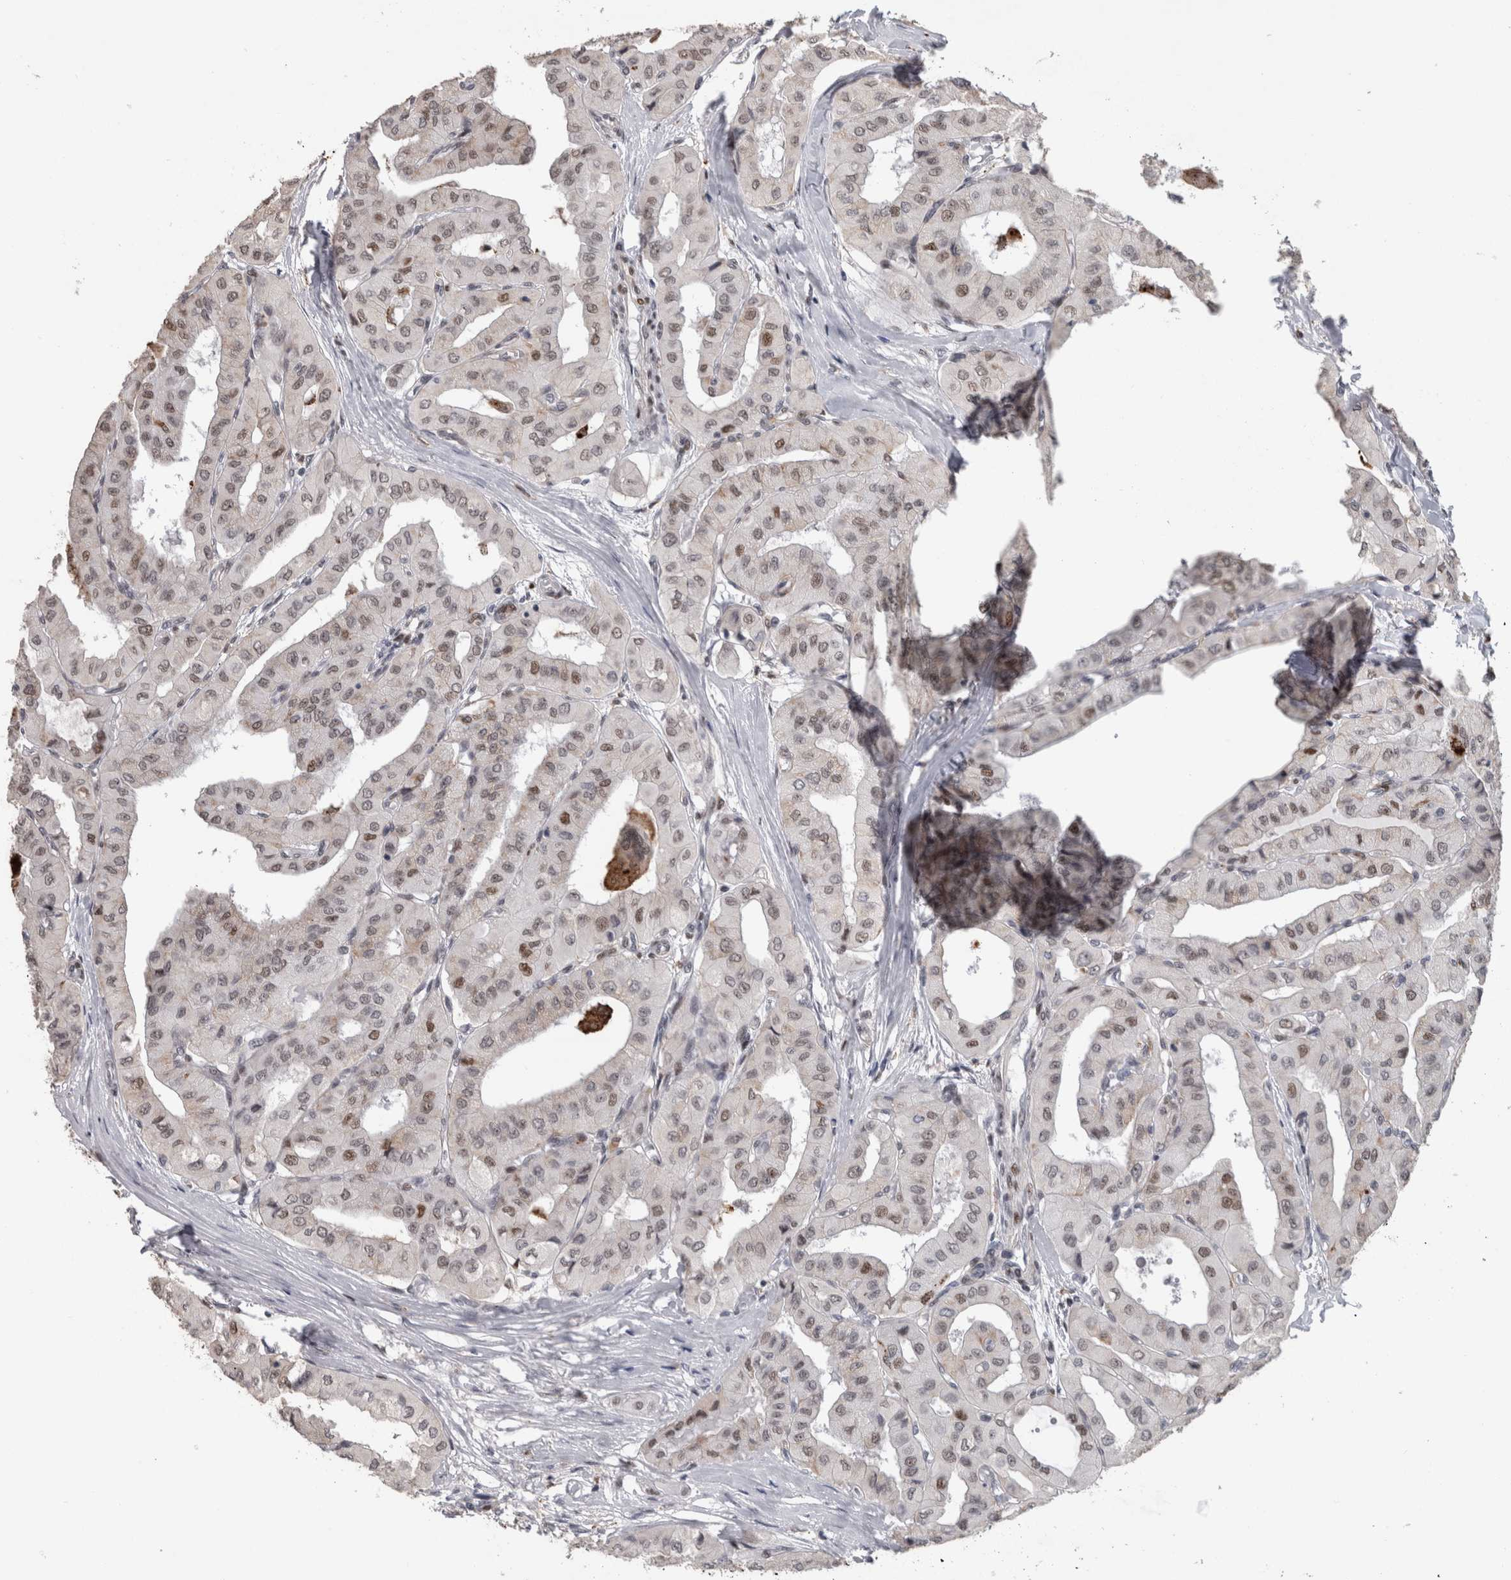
{"staining": {"intensity": "weak", "quantity": ">75%", "location": "nuclear"}, "tissue": "thyroid cancer", "cell_type": "Tumor cells", "image_type": "cancer", "snomed": [{"axis": "morphology", "description": "Papillary adenocarcinoma, NOS"}, {"axis": "topography", "description": "Thyroid gland"}], "caption": "Protein staining of thyroid cancer tissue reveals weak nuclear positivity in approximately >75% of tumor cells.", "gene": "POLD2", "patient": {"sex": "female", "age": 59}}